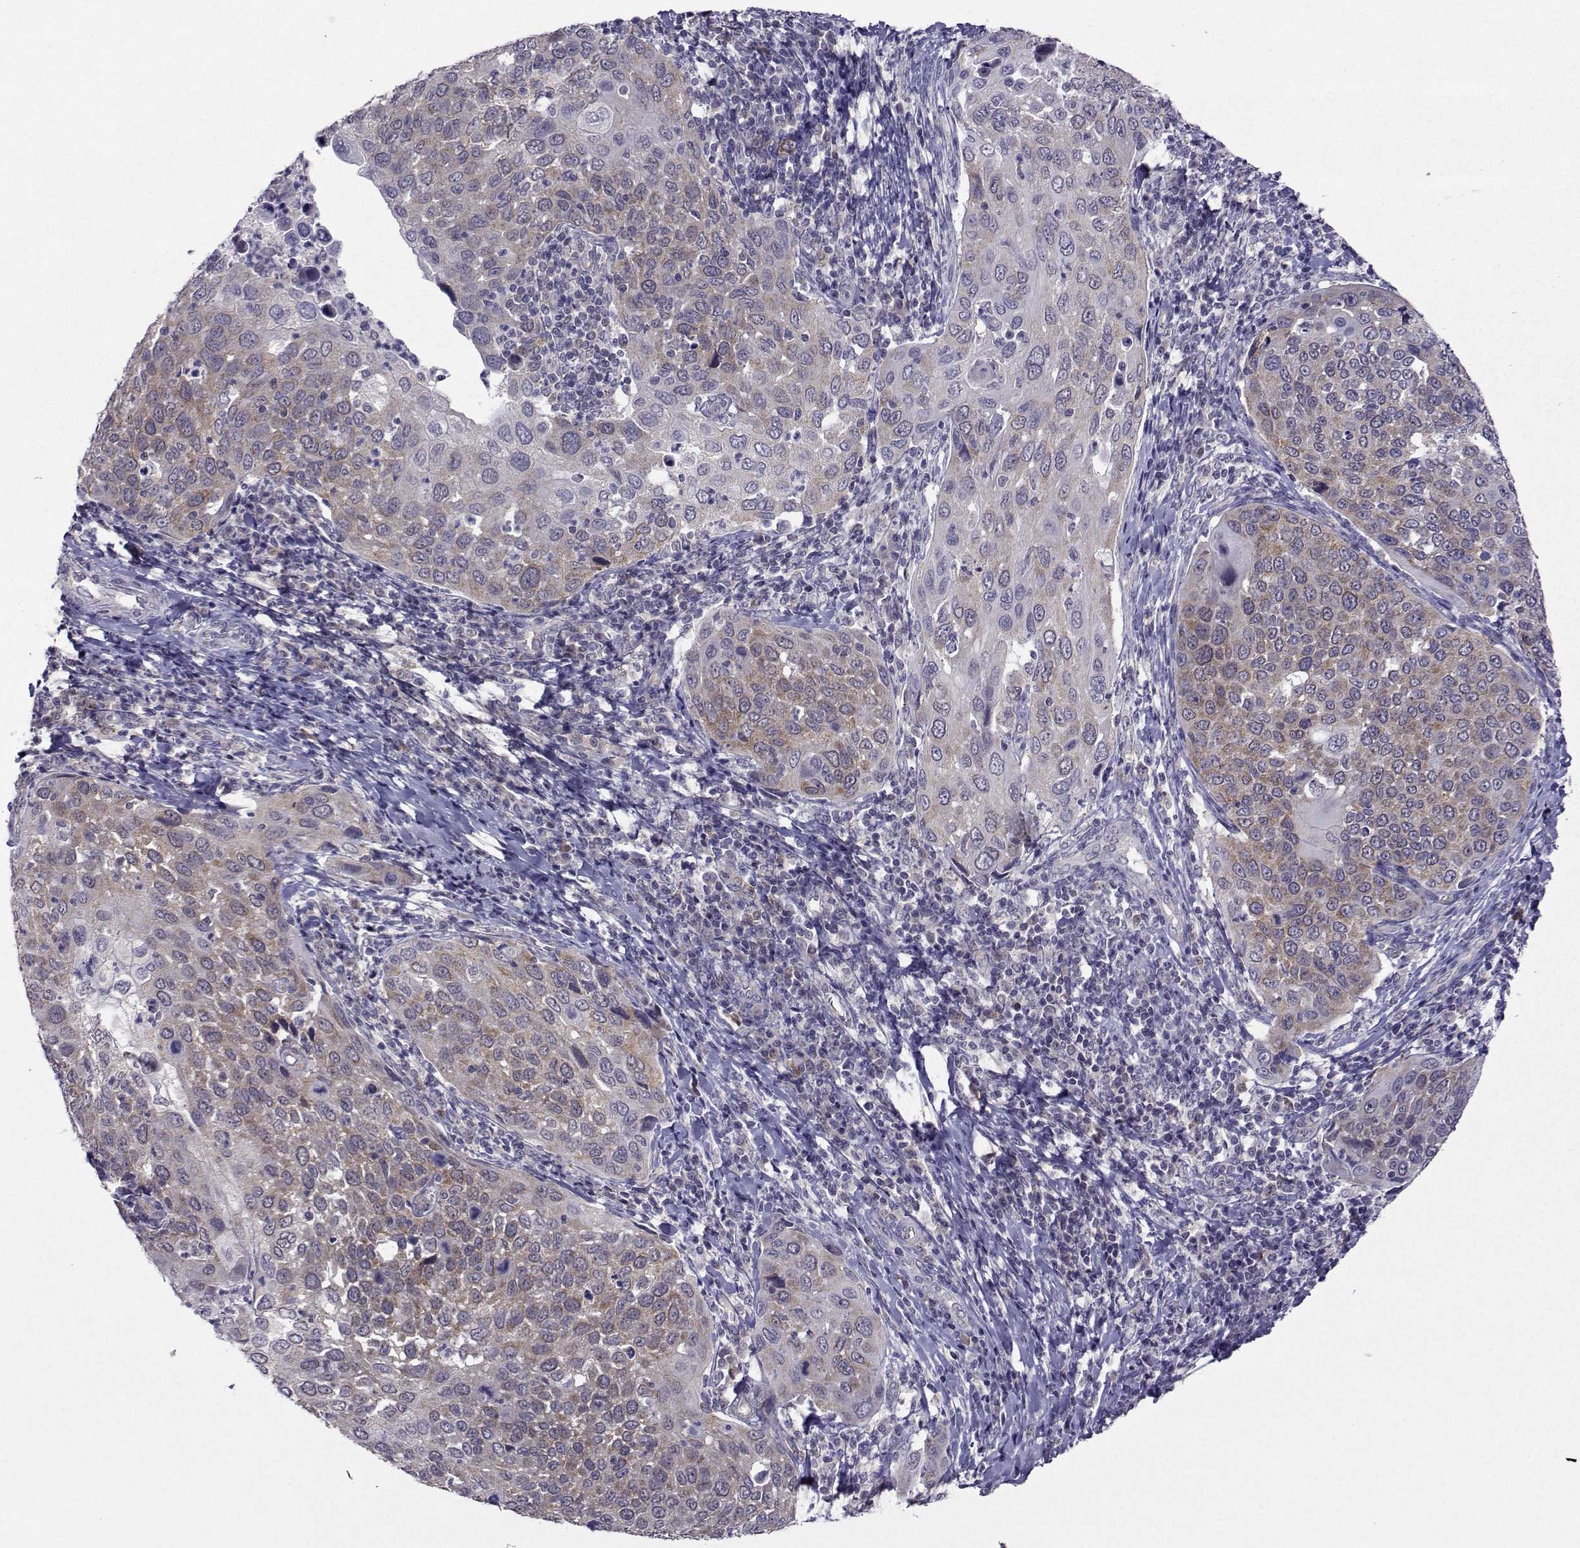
{"staining": {"intensity": "moderate", "quantity": "25%-75%", "location": "cytoplasmic/membranous"}, "tissue": "cervical cancer", "cell_type": "Tumor cells", "image_type": "cancer", "snomed": [{"axis": "morphology", "description": "Squamous cell carcinoma, NOS"}, {"axis": "topography", "description": "Cervix"}], "caption": "Moderate cytoplasmic/membranous positivity is present in about 25%-75% of tumor cells in cervical squamous cell carcinoma.", "gene": "DDX20", "patient": {"sex": "female", "age": 54}}